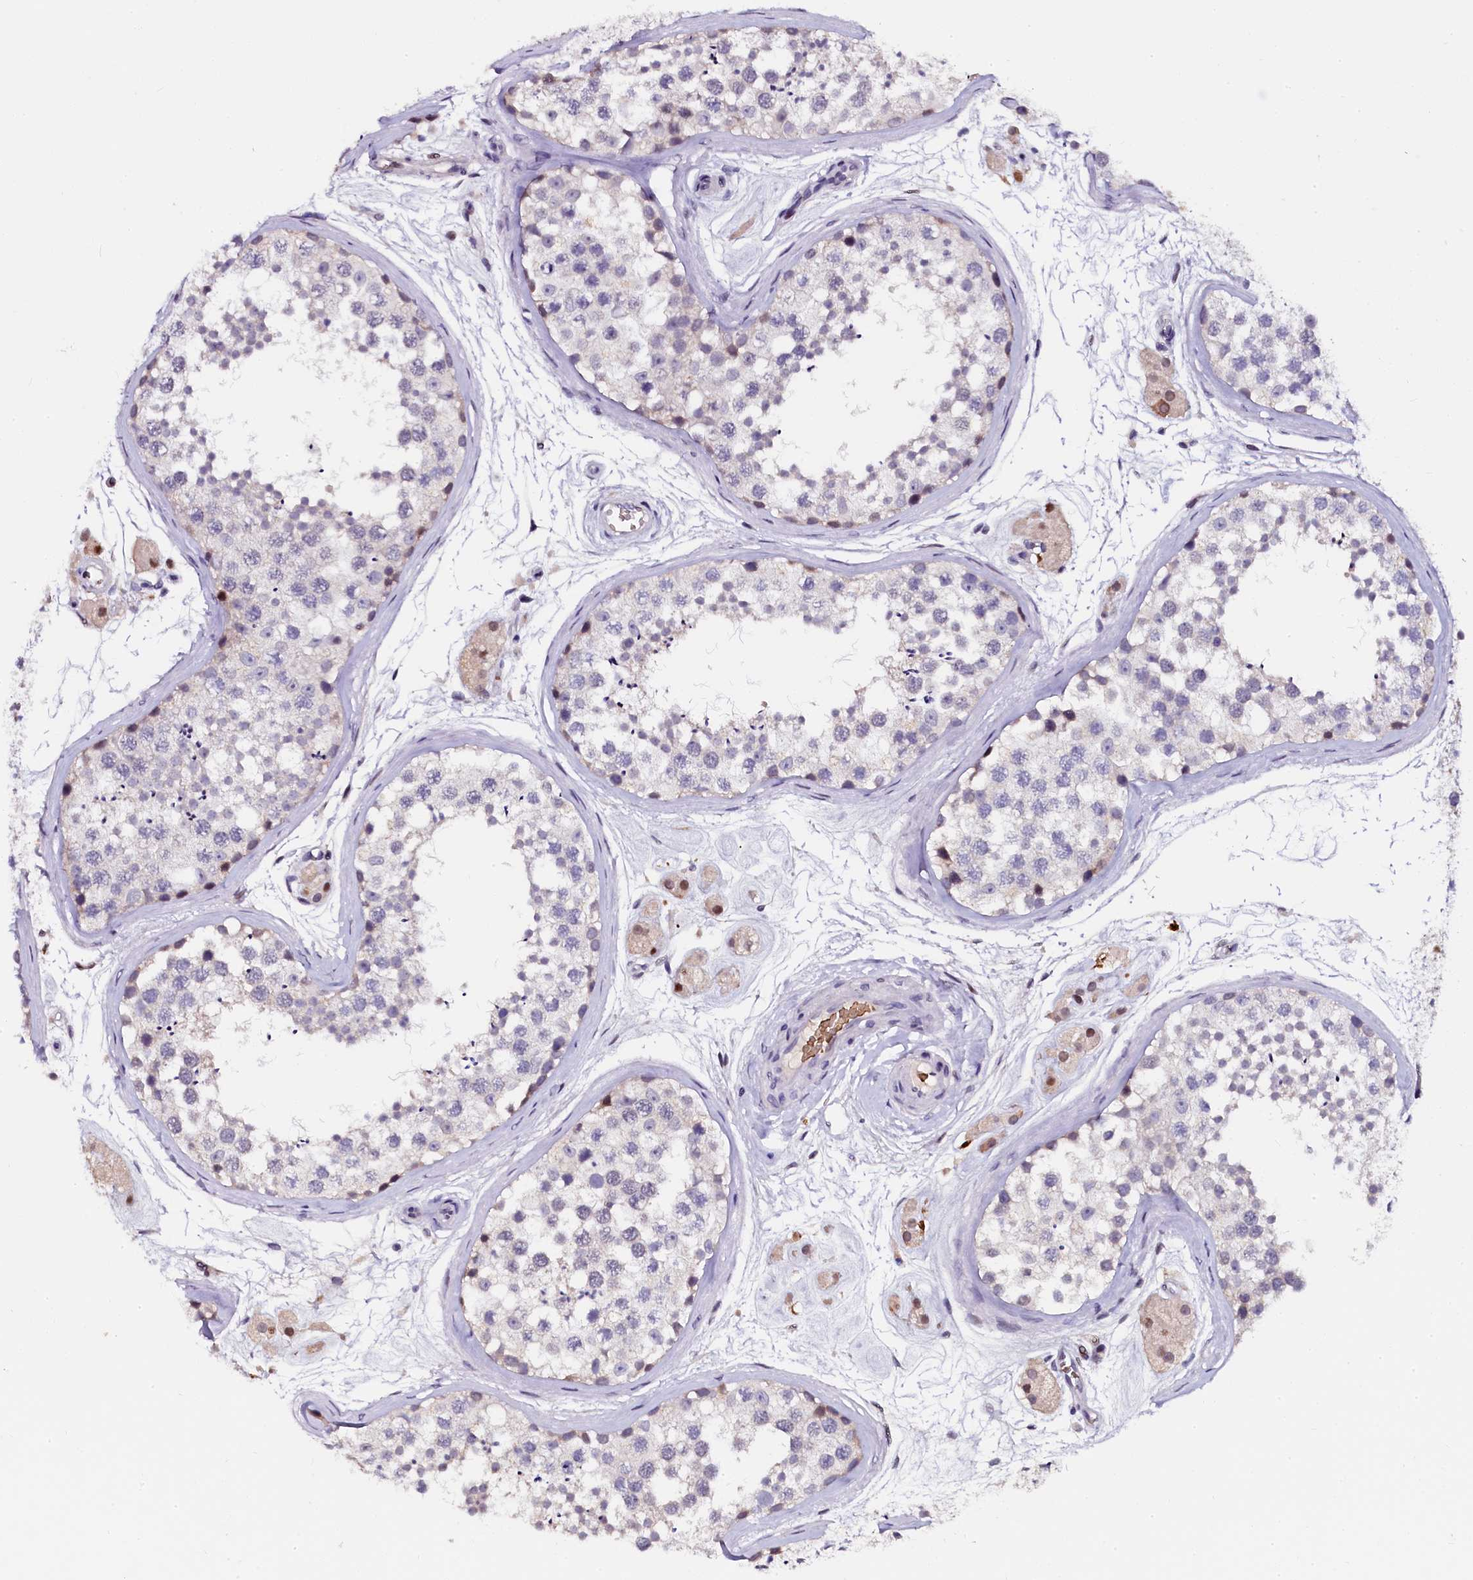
{"staining": {"intensity": "negative", "quantity": "none", "location": "none"}, "tissue": "testis", "cell_type": "Cells in seminiferous ducts", "image_type": "normal", "snomed": [{"axis": "morphology", "description": "Normal tissue, NOS"}, {"axis": "topography", "description": "Testis"}], "caption": "Normal testis was stained to show a protein in brown. There is no significant expression in cells in seminiferous ducts. Nuclei are stained in blue.", "gene": "CTDSPL2", "patient": {"sex": "male", "age": 56}}